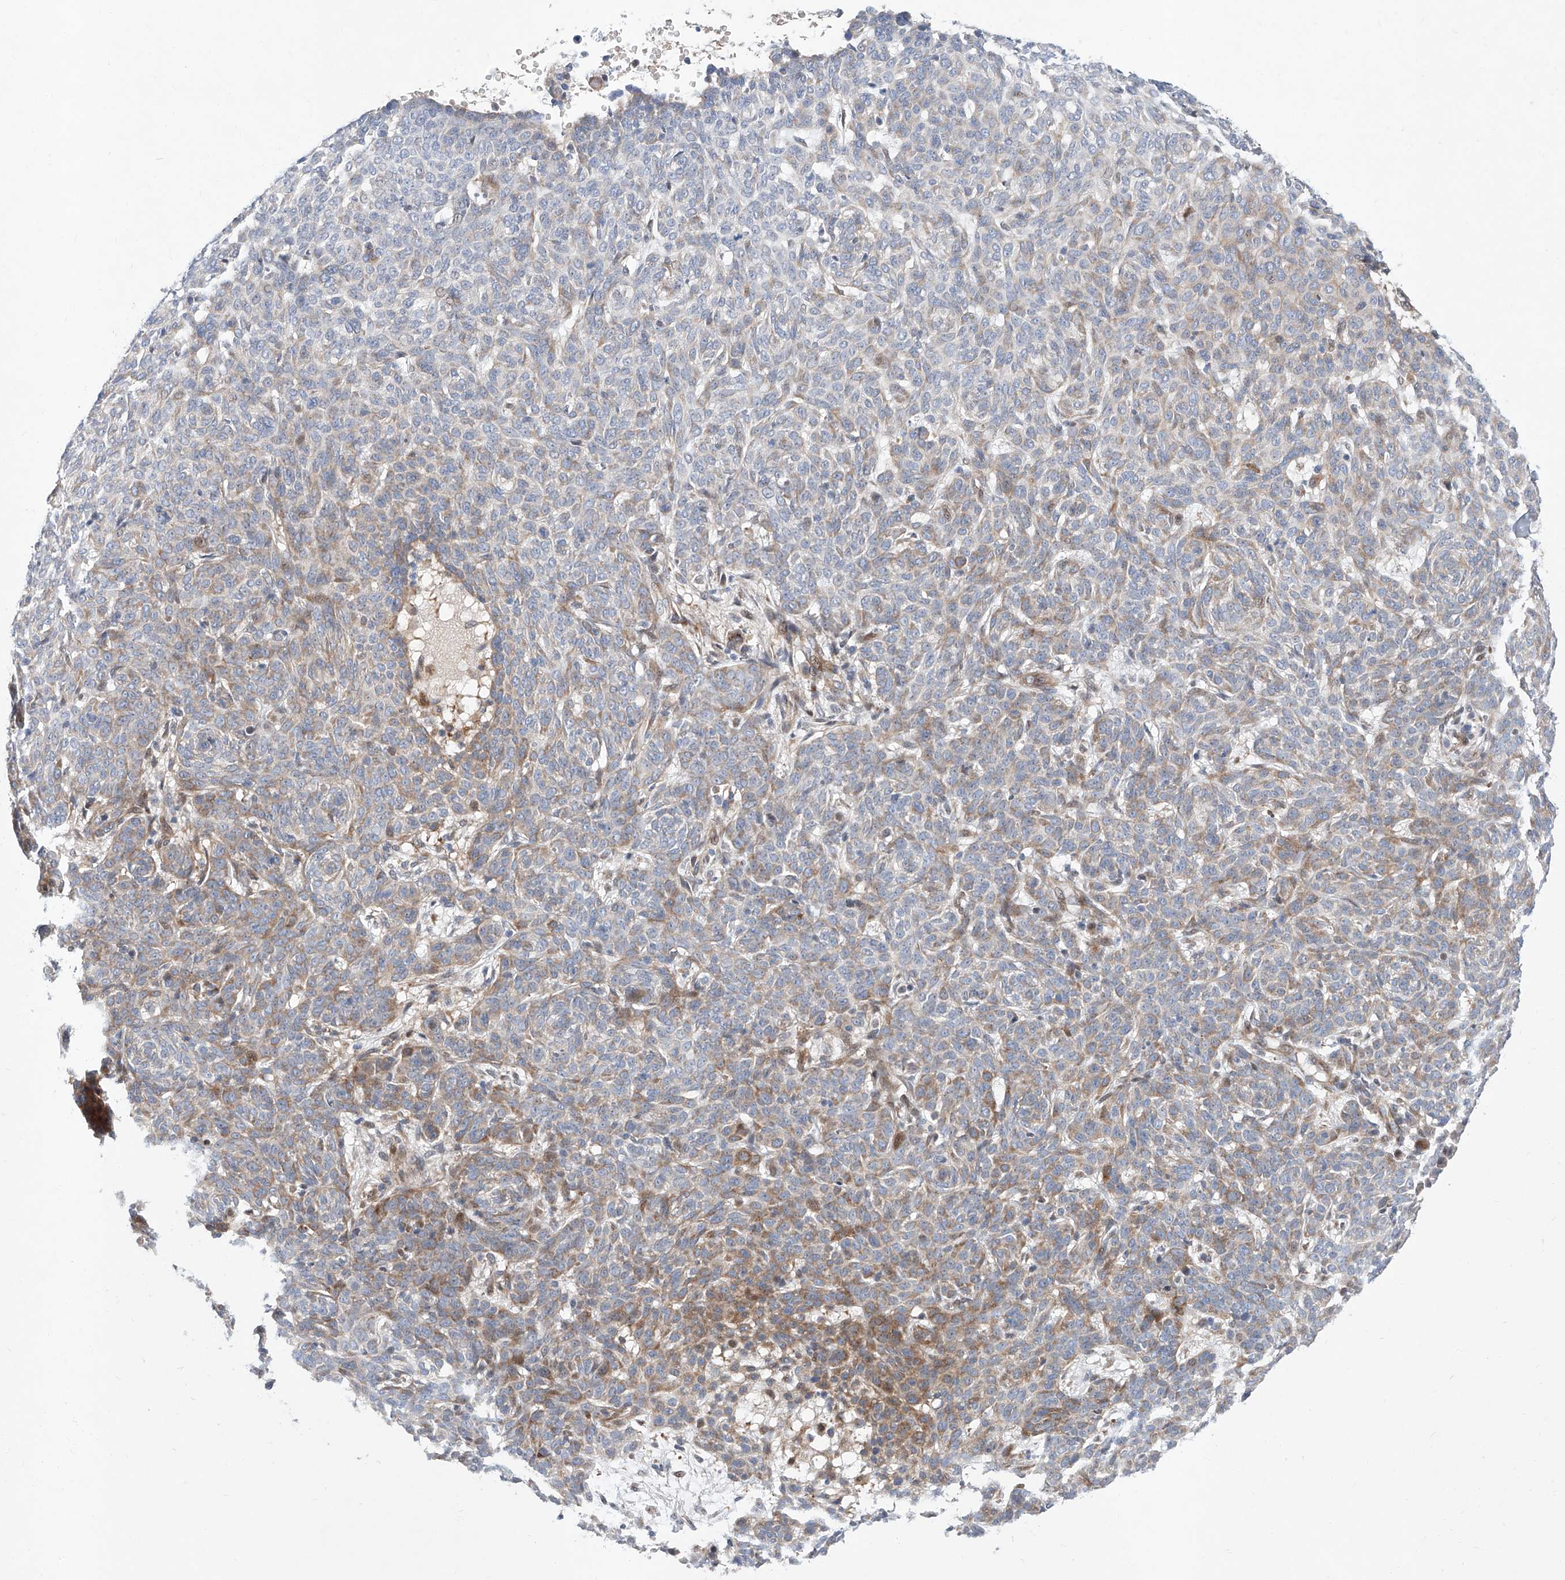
{"staining": {"intensity": "moderate", "quantity": "<25%", "location": "cytoplasmic/membranous"}, "tissue": "skin cancer", "cell_type": "Tumor cells", "image_type": "cancer", "snomed": [{"axis": "morphology", "description": "Basal cell carcinoma"}, {"axis": "topography", "description": "Skin"}], "caption": "This image exhibits IHC staining of human skin basal cell carcinoma, with low moderate cytoplasmic/membranous staining in approximately <25% of tumor cells.", "gene": "FUCA2", "patient": {"sex": "male", "age": 85}}